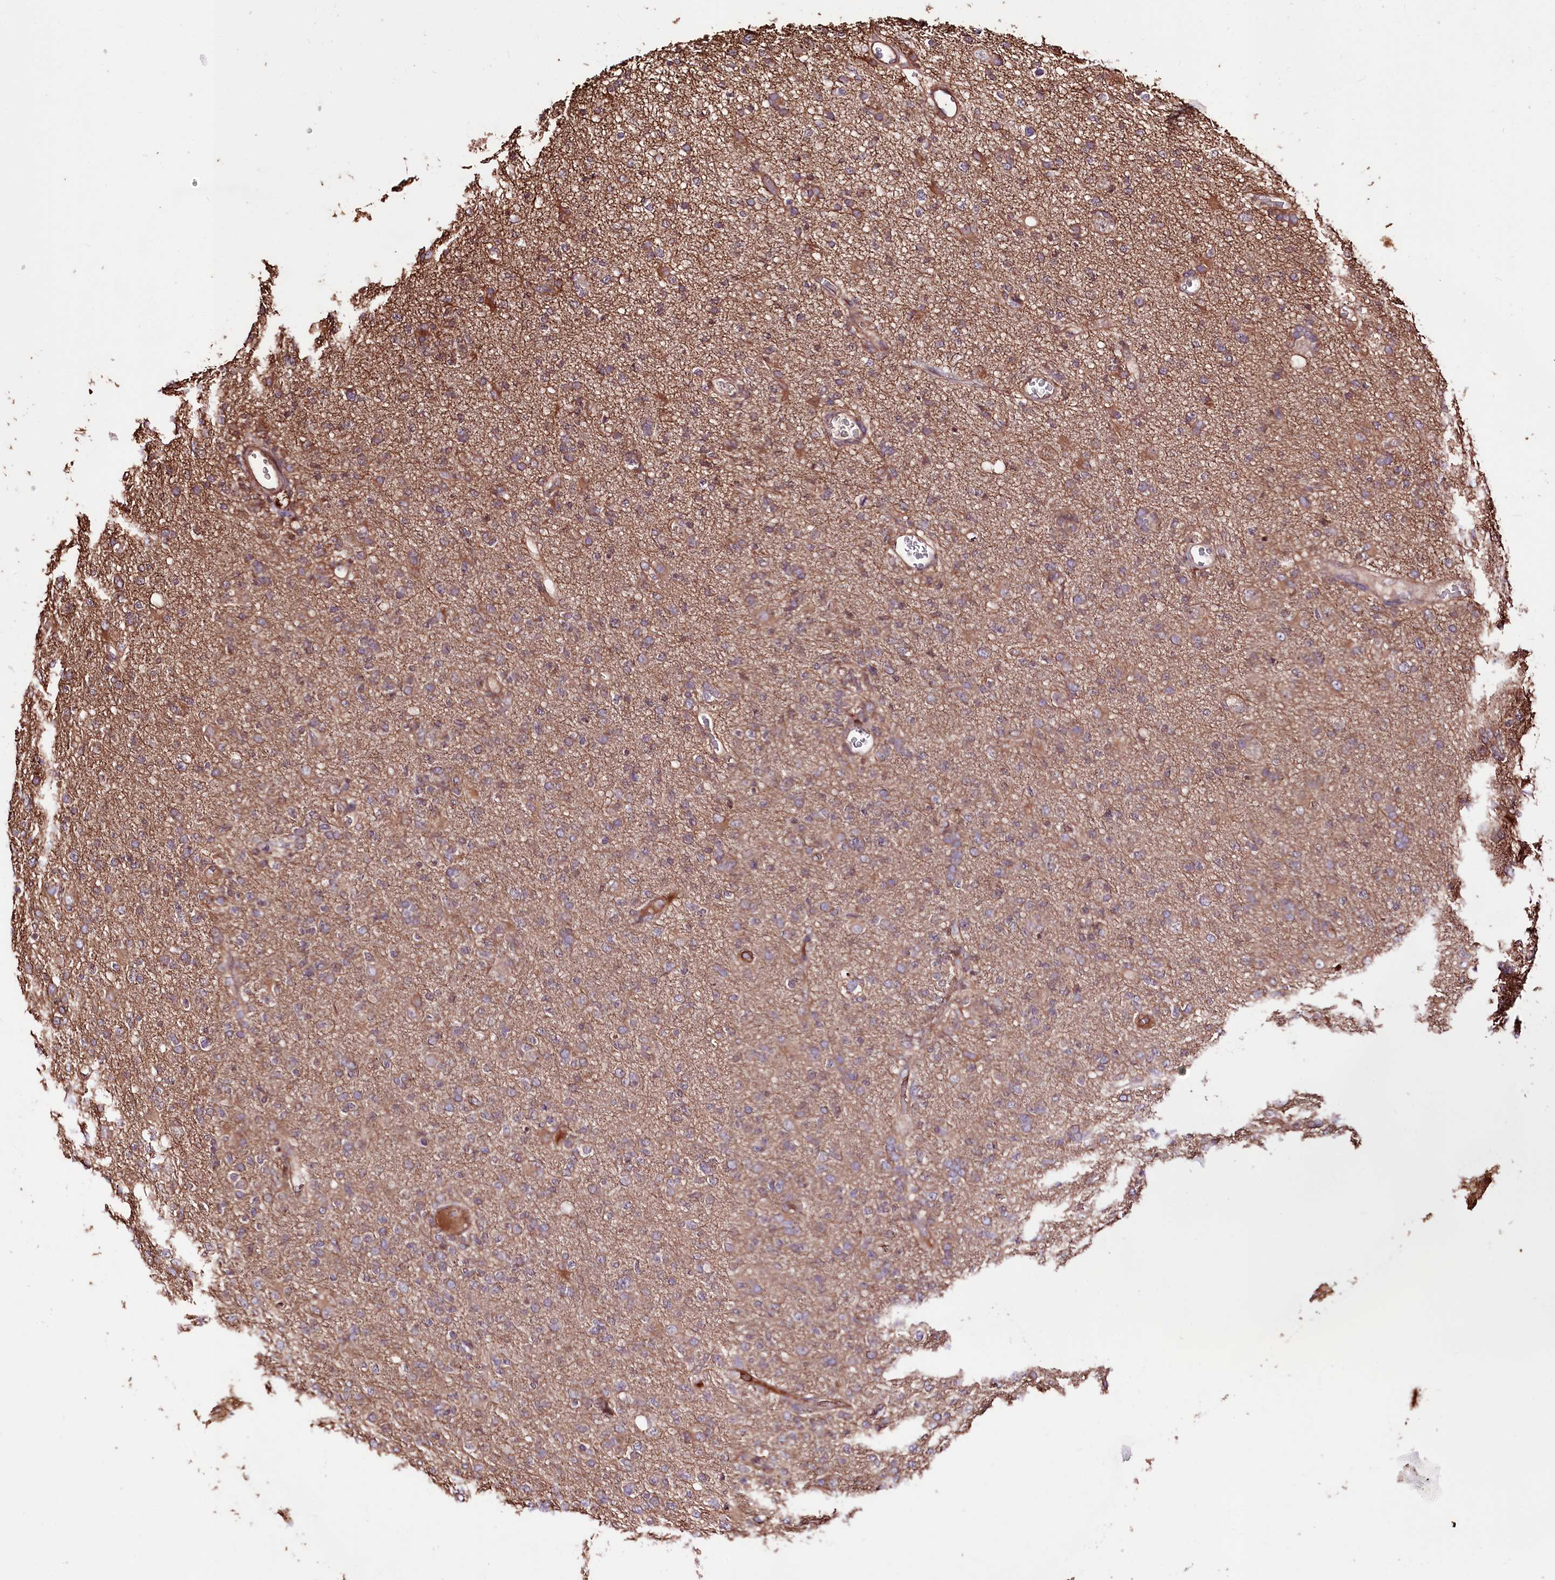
{"staining": {"intensity": "weak", "quantity": ">75%", "location": "cytoplasmic/membranous"}, "tissue": "glioma", "cell_type": "Tumor cells", "image_type": "cancer", "snomed": [{"axis": "morphology", "description": "Glioma, malignant, High grade"}, {"axis": "topography", "description": "Brain"}], "caption": "A low amount of weak cytoplasmic/membranous staining is present in approximately >75% of tumor cells in glioma tissue.", "gene": "WWC1", "patient": {"sex": "female", "age": 57}}